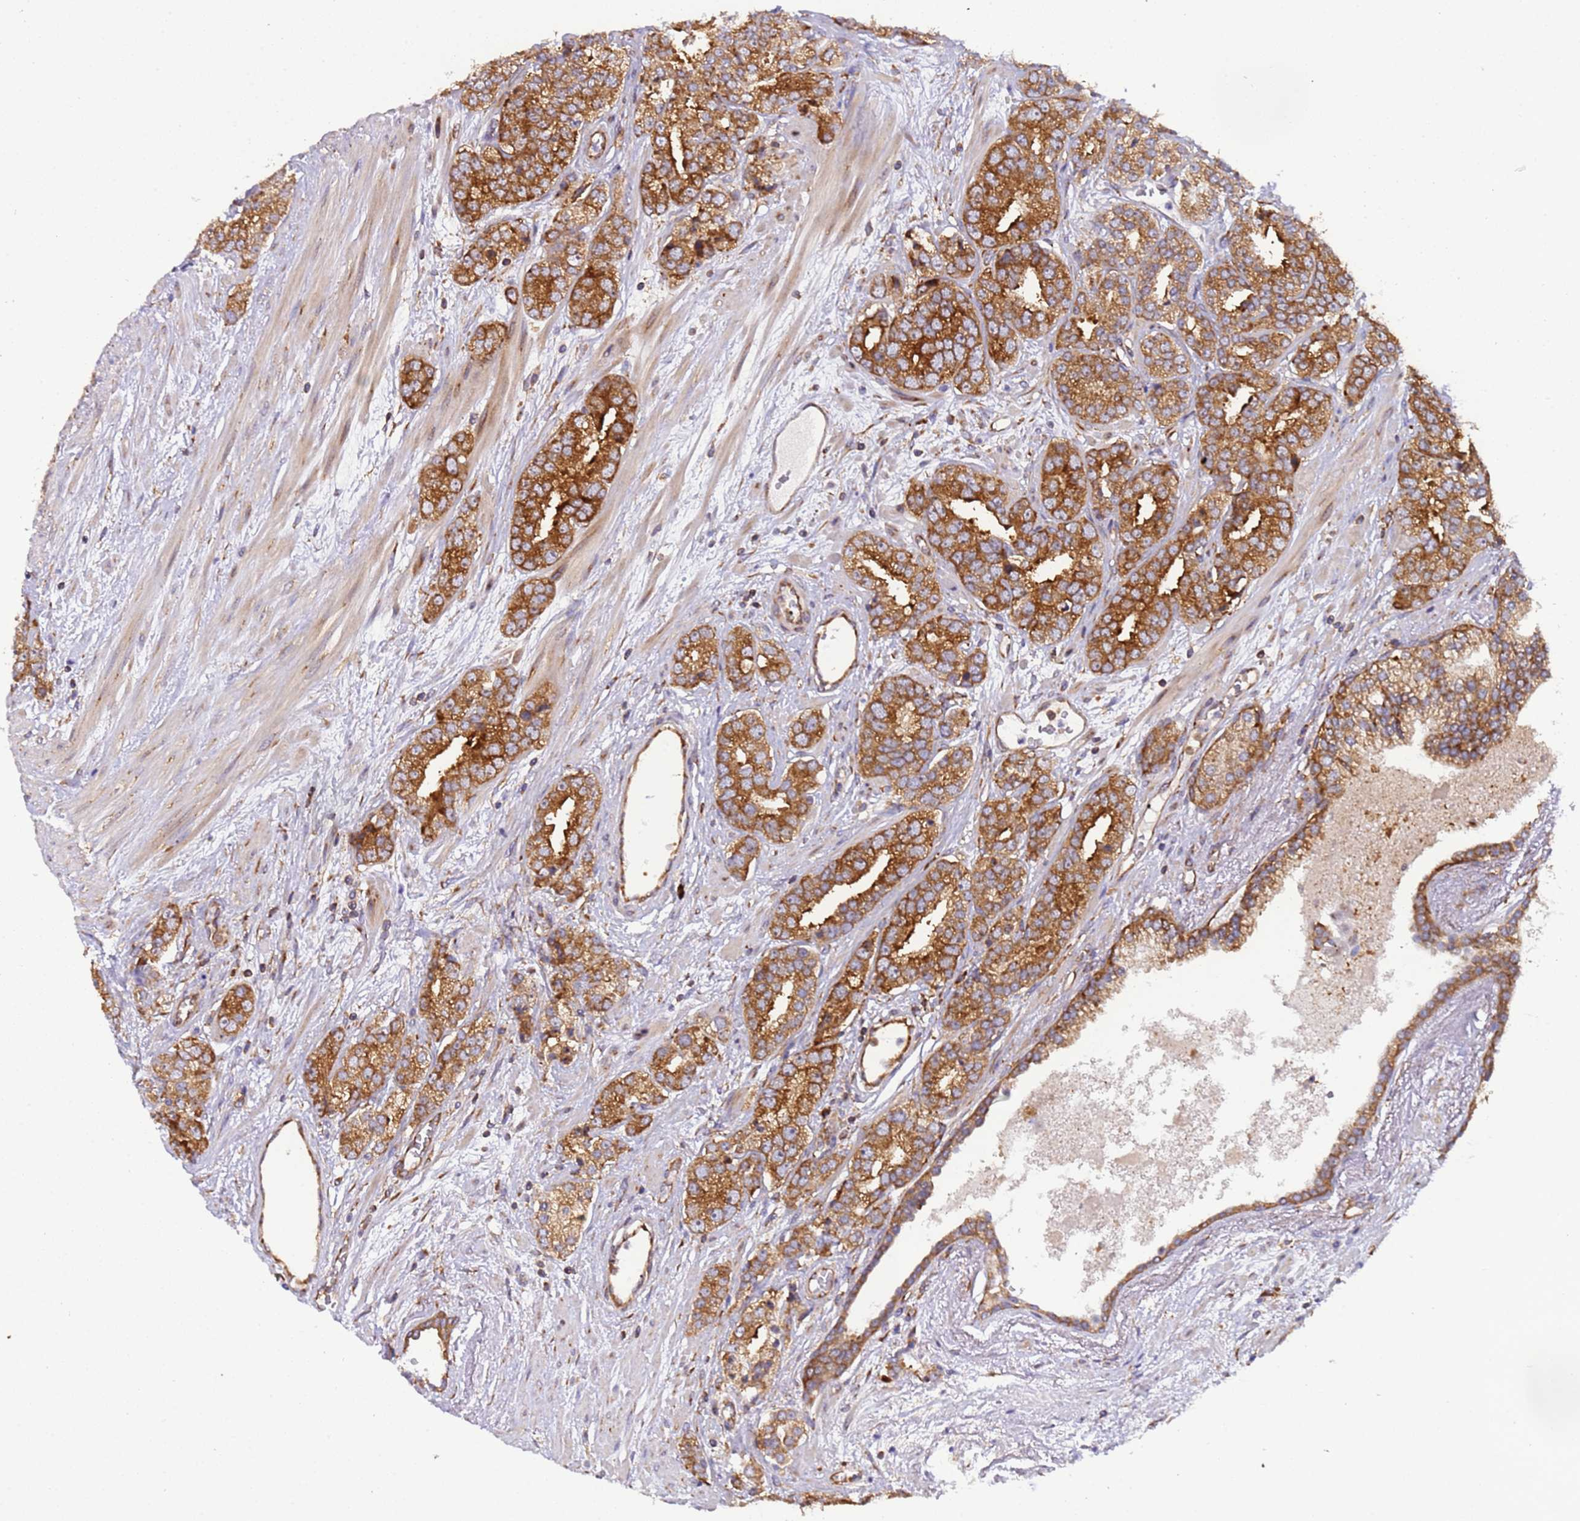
{"staining": {"intensity": "strong", "quantity": ">75%", "location": "cytoplasmic/membranous"}, "tissue": "prostate cancer", "cell_type": "Tumor cells", "image_type": "cancer", "snomed": [{"axis": "morphology", "description": "Adenocarcinoma, High grade"}, {"axis": "topography", "description": "Prostate"}], "caption": "Prostate cancer stained with DAB (3,3'-diaminobenzidine) immunohistochemistry (IHC) reveals high levels of strong cytoplasmic/membranous expression in about >75% of tumor cells. (Stains: DAB (3,3'-diaminobenzidine) in brown, nuclei in blue, Microscopy: brightfield microscopy at high magnification).", "gene": "RPL36", "patient": {"sex": "male", "age": 71}}